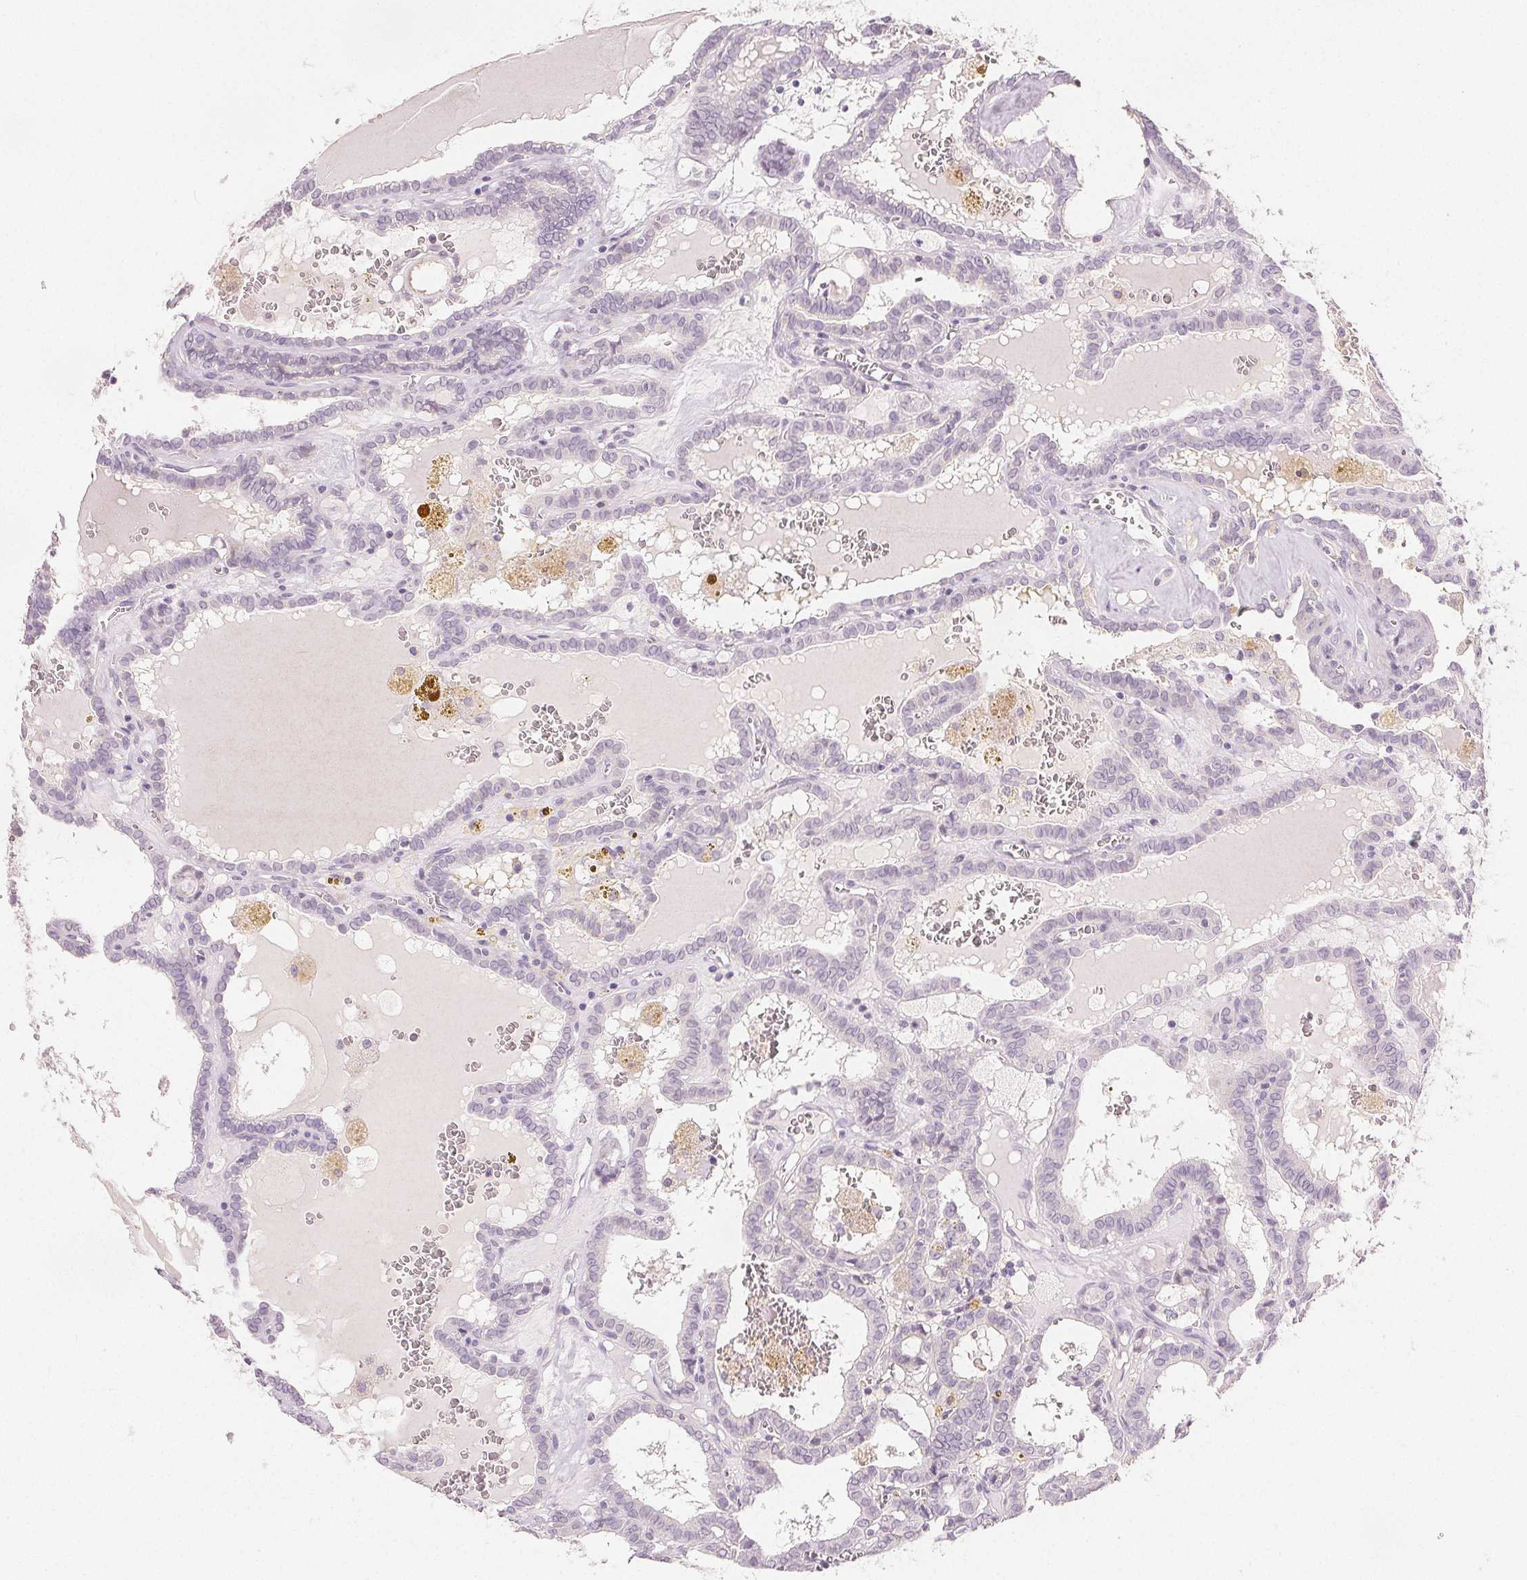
{"staining": {"intensity": "negative", "quantity": "none", "location": "none"}, "tissue": "thyroid cancer", "cell_type": "Tumor cells", "image_type": "cancer", "snomed": [{"axis": "morphology", "description": "Papillary adenocarcinoma, NOS"}, {"axis": "topography", "description": "Thyroid gland"}], "caption": "An IHC photomicrograph of thyroid cancer (papillary adenocarcinoma) is shown. There is no staining in tumor cells of thyroid cancer (papillary adenocarcinoma). (Brightfield microscopy of DAB IHC at high magnification).", "gene": "CA12", "patient": {"sex": "female", "age": 39}}